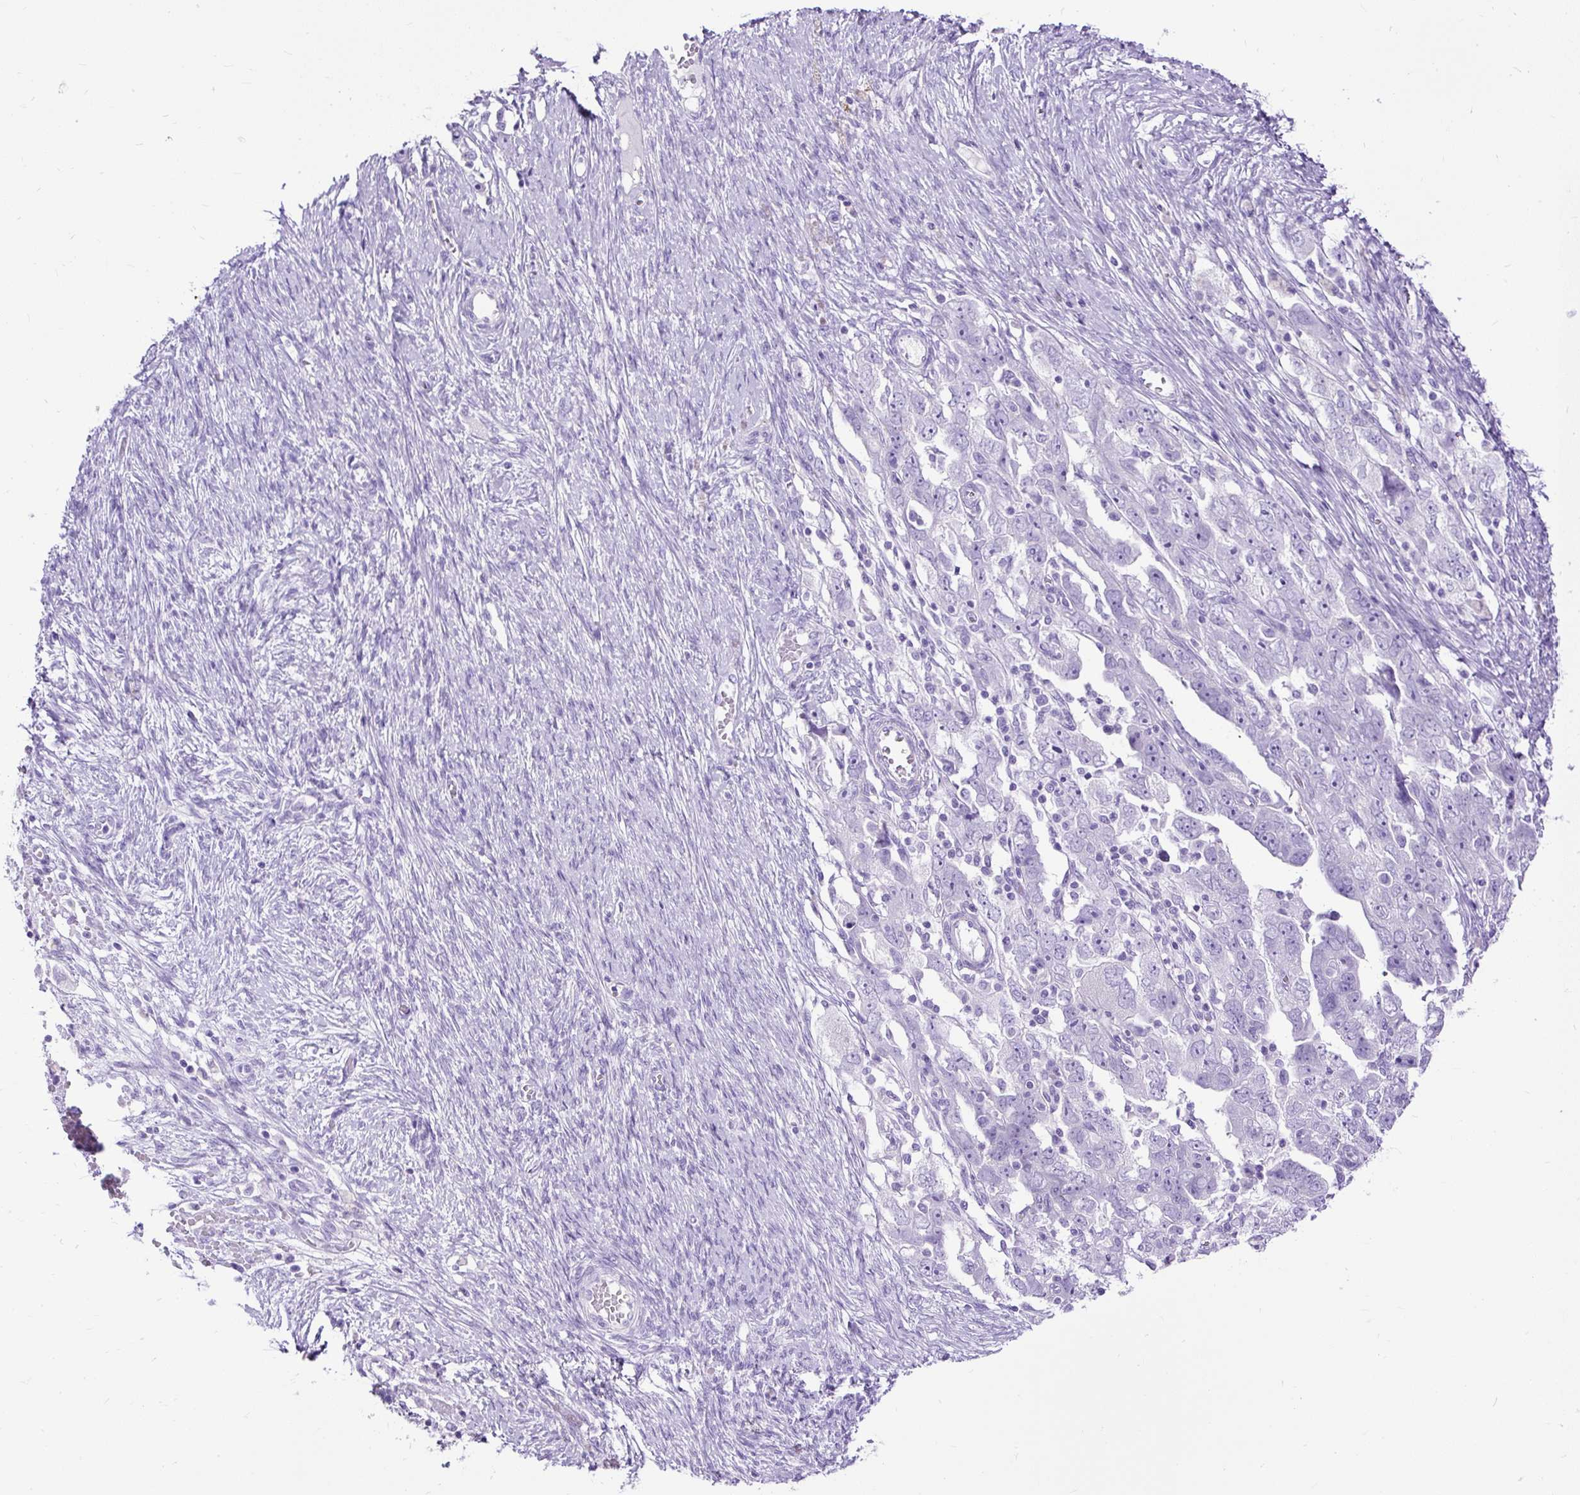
{"staining": {"intensity": "negative", "quantity": "none", "location": "none"}, "tissue": "ovarian cancer", "cell_type": "Tumor cells", "image_type": "cancer", "snomed": [{"axis": "morphology", "description": "Carcinoma, NOS"}, {"axis": "morphology", "description": "Cystadenocarcinoma, serous, NOS"}, {"axis": "topography", "description": "Ovary"}], "caption": "This histopathology image is of ovarian cancer (serous cystadenocarcinoma) stained with IHC to label a protein in brown with the nuclei are counter-stained blue. There is no positivity in tumor cells.", "gene": "HEY1", "patient": {"sex": "female", "age": 69}}